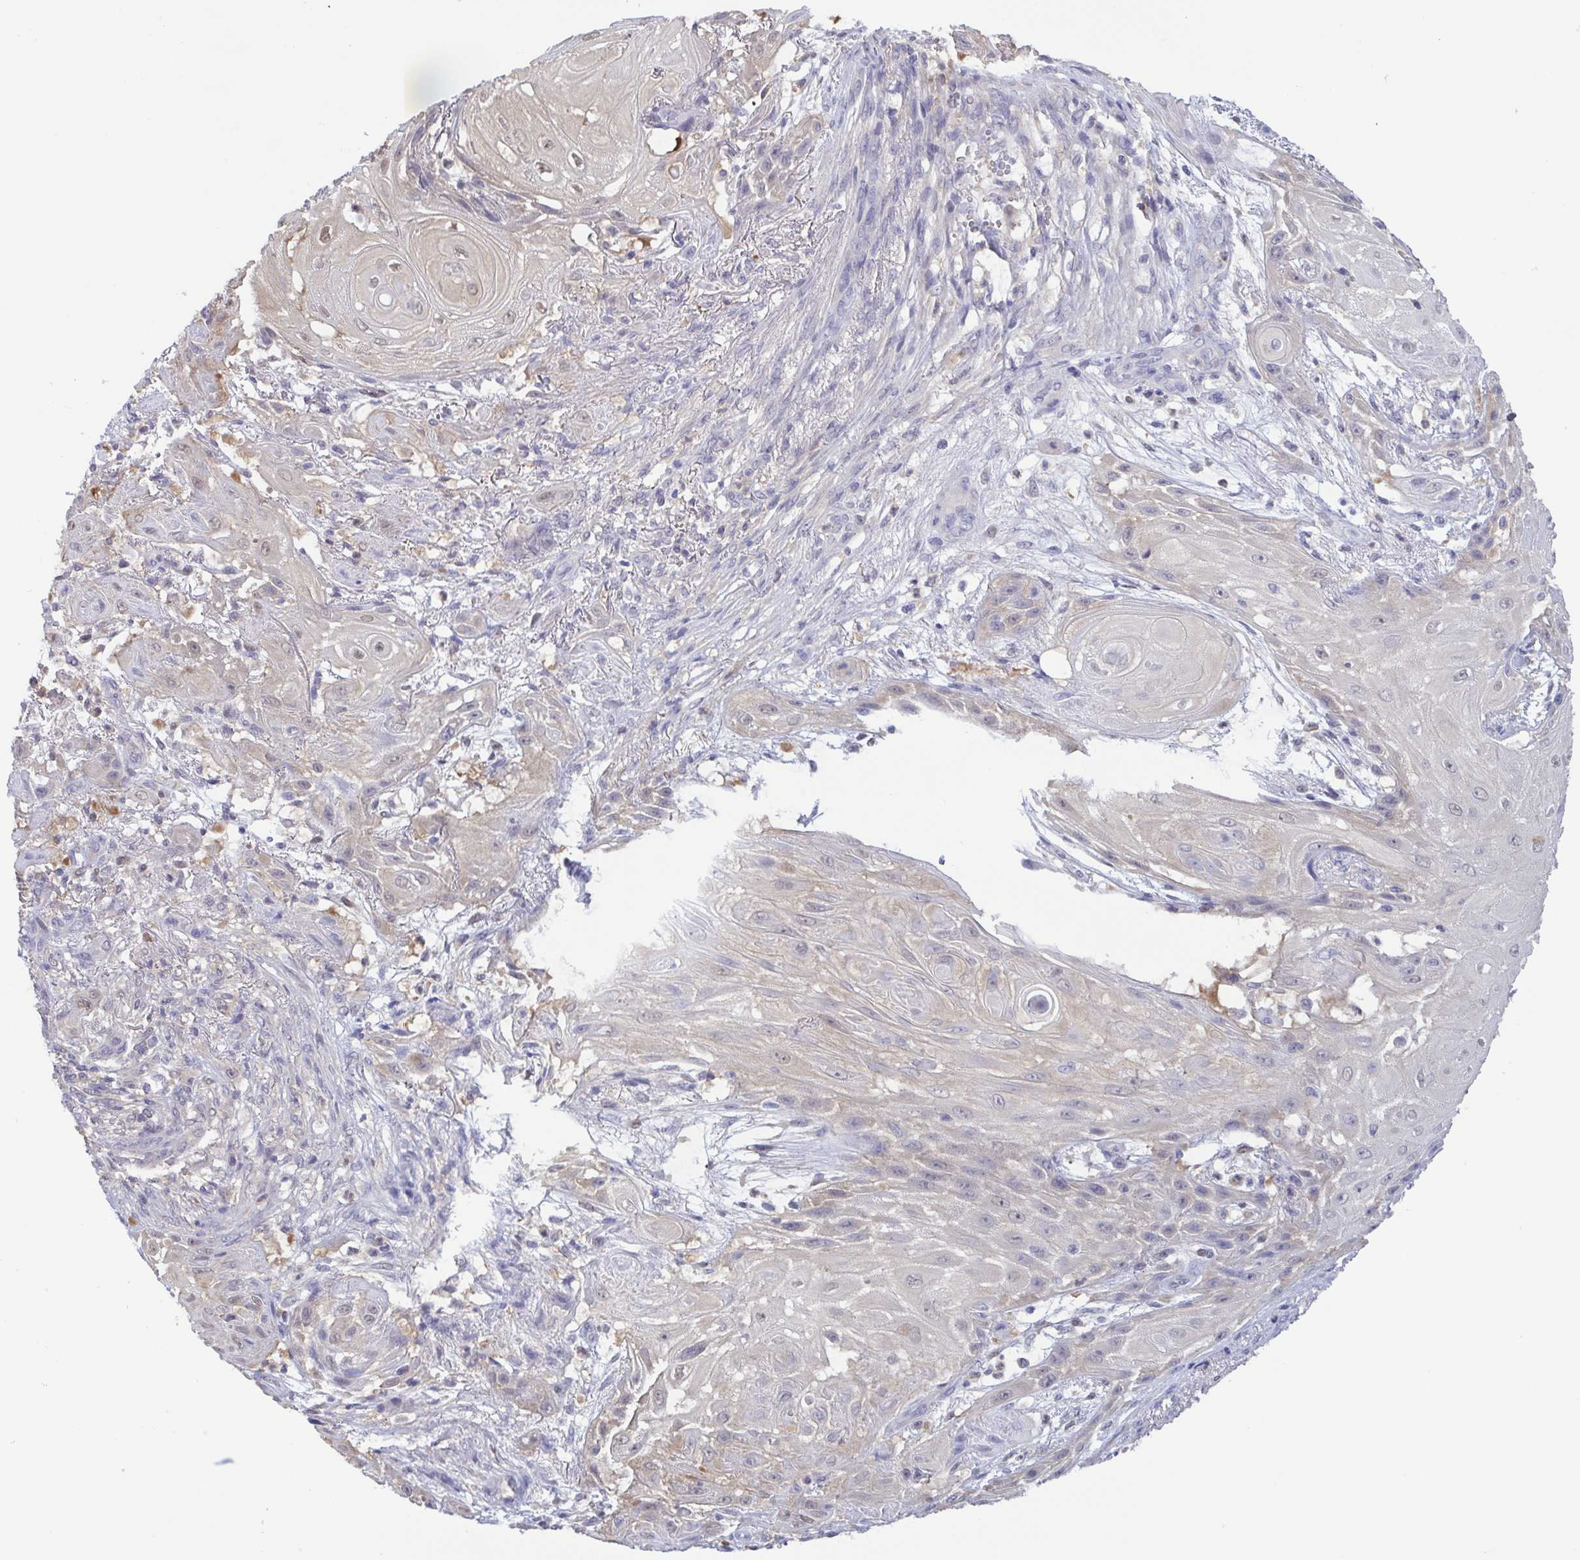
{"staining": {"intensity": "negative", "quantity": "none", "location": "none"}, "tissue": "skin cancer", "cell_type": "Tumor cells", "image_type": "cancer", "snomed": [{"axis": "morphology", "description": "Squamous cell carcinoma, NOS"}, {"axis": "topography", "description": "Skin"}], "caption": "Micrograph shows no protein positivity in tumor cells of squamous cell carcinoma (skin) tissue.", "gene": "LDHC", "patient": {"sex": "male", "age": 62}}